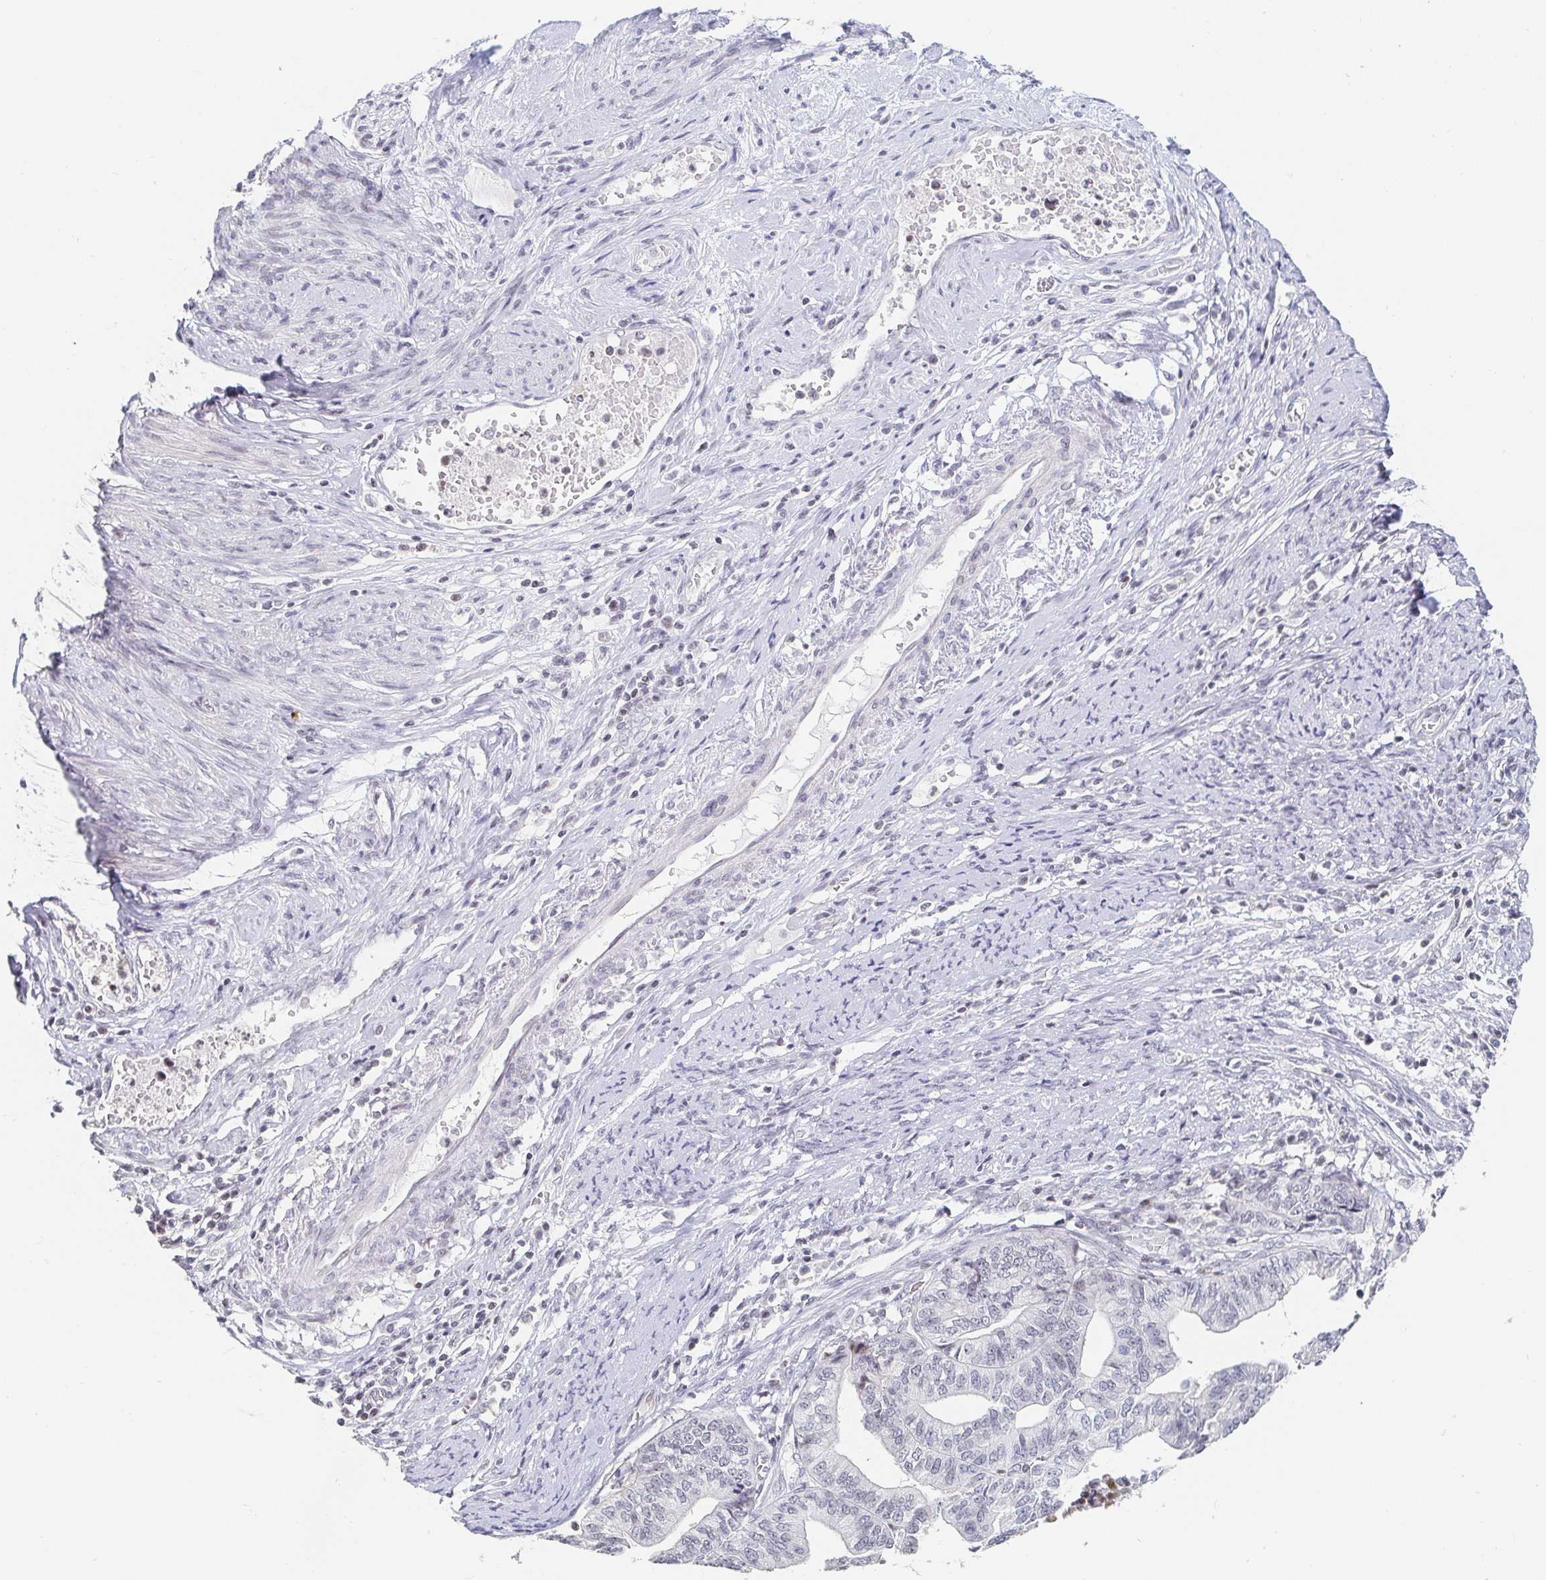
{"staining": {"intensity": "negative", "quantity": "none", "location": "none"}, "tissue": "endometrial cancer", "cell_type": "Tumor cells", "image_type": "cancer", "snomed": [{"axis": "morphology", "description": "Adenocarcinoma, NOS"}, {"axis": "topography", "description": "Endometrium"}], "caption": "DAB (3,3'-diaminobenzidine) immunohistochemical staining of adenocarcinoma (endometrial) demonstrates no significant staining in tumor cells.", "gene": "NME9", "patient": {"sex": "female", "age": 65}}